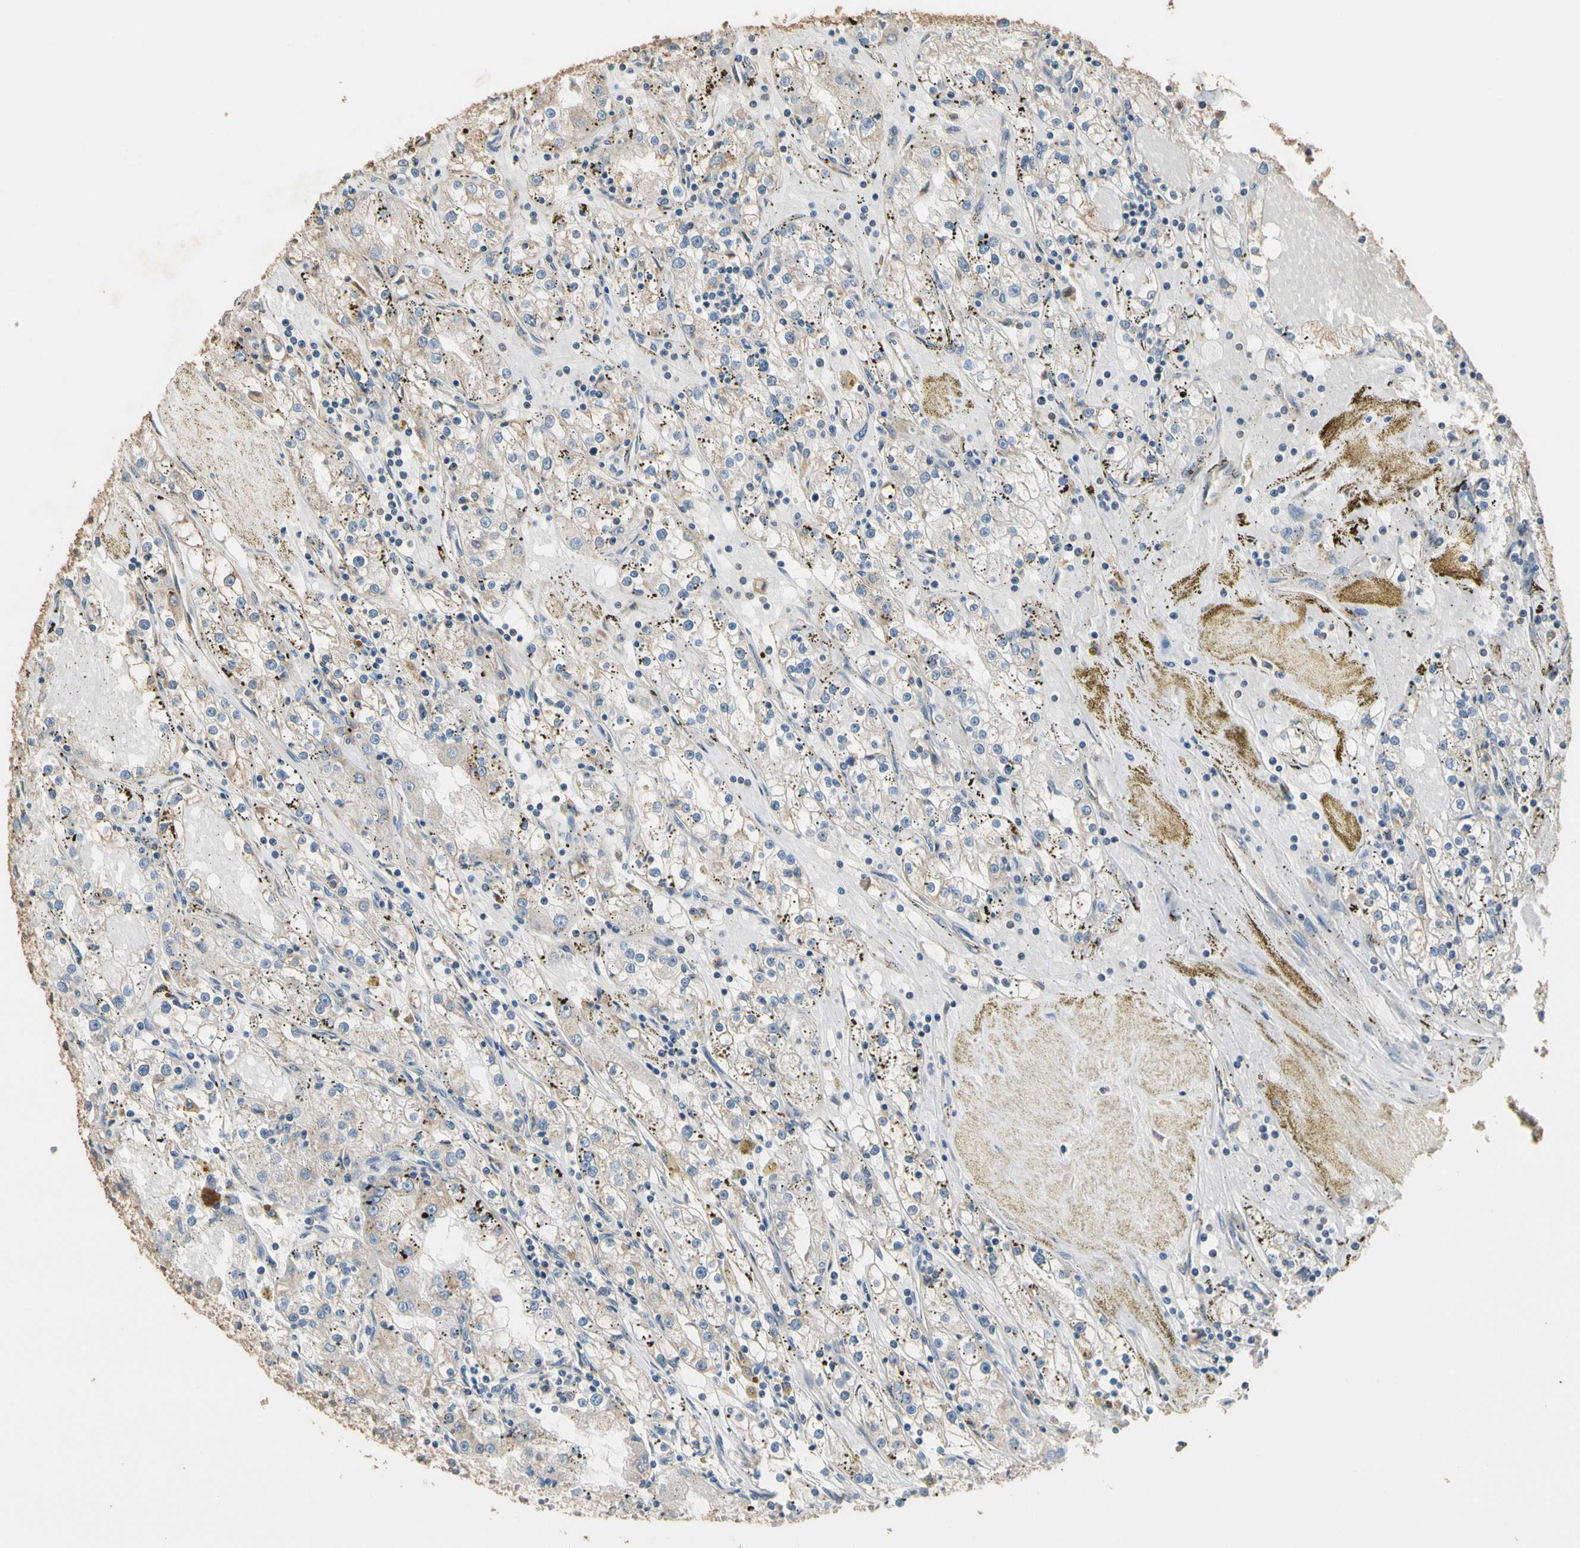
{"staining": {"intensity": "weak", "quantity": "25%-75%", "location": "cytoplasmic/membranous"}, "tissue": "renal cancer", "cell_type": "Tumor cells", "image_type": "cancer", "snomed": [{"axis": "morphology", "description": "Adenocarcinoma, NOS"}, {"axis": "topography", "description": "Kidney"}], "caption": "Immunohistochemical staining of human renal cancer demonstrates low levels of weak cytoplasmic/membranous staining in approximately 25%-75% of tumor cells. (brown staining indicates protein expression, while blue staining denotes nuclei).", "gene": "STX18", "patient": {"sex": "male", "age": 56}}